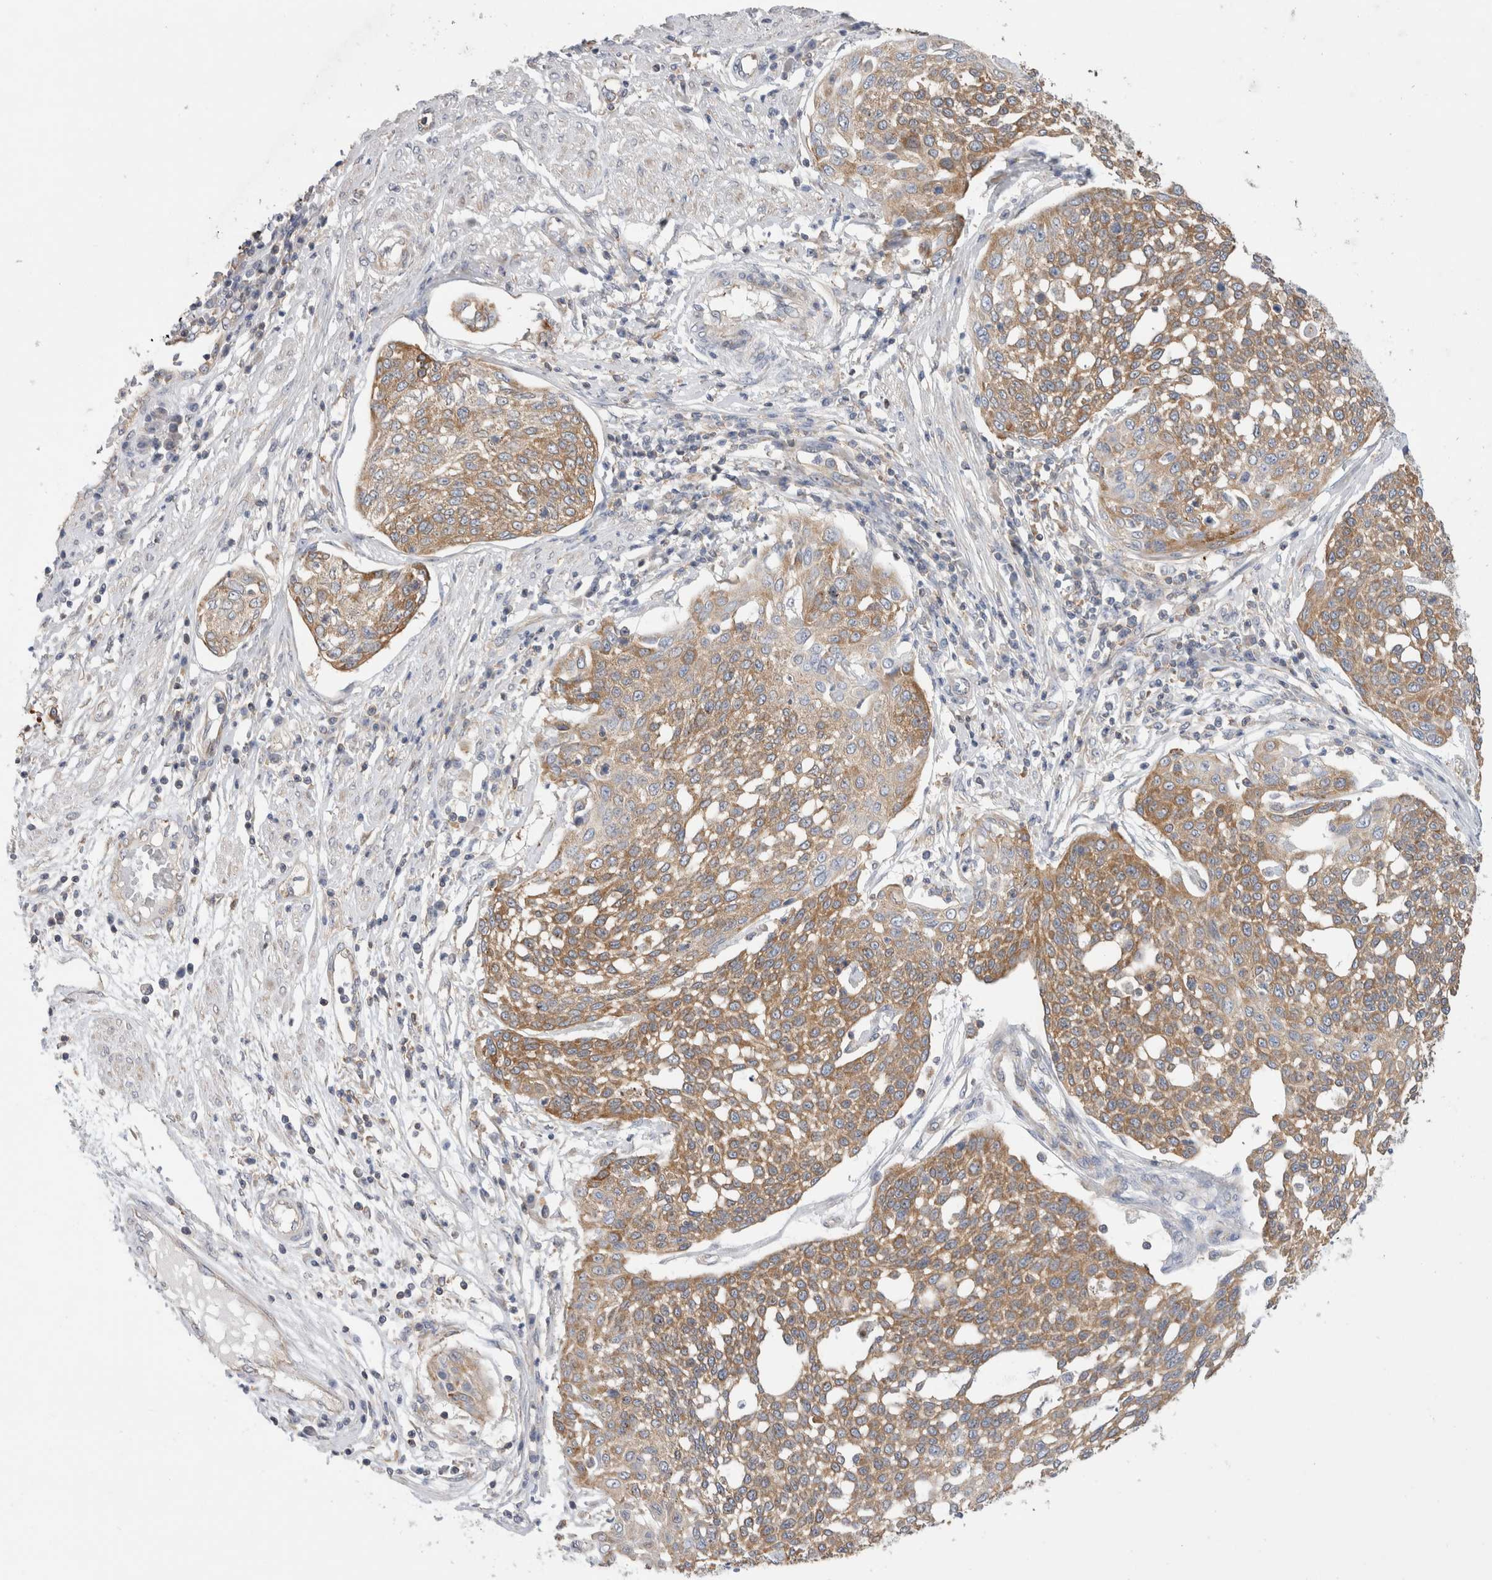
{"staining": {"intensity": "moderate", "quantity": ">75%", "location": "cytoplasmic/membranous"}, "tissue": "cervical cancer", "cell_type": "Tumor cells", "image_type": "cancer", "snomed": [{"axis": "morphology", "description": "Squamous cell carcinoma, NOS"}, {"axis": "topography", "description": "Cervix"}], "caption": "A high-resolution image shows IHC staining of squamous cell carcinoma (cervical), which reveals moderate cytoplasmic/membranous positivity in approximately >75% of tumor cells. (Brightfield microscopy of DAB IHC at high magnification).", "gene": "ZNF23", "patient": {"sex": "female", "age": 34}}